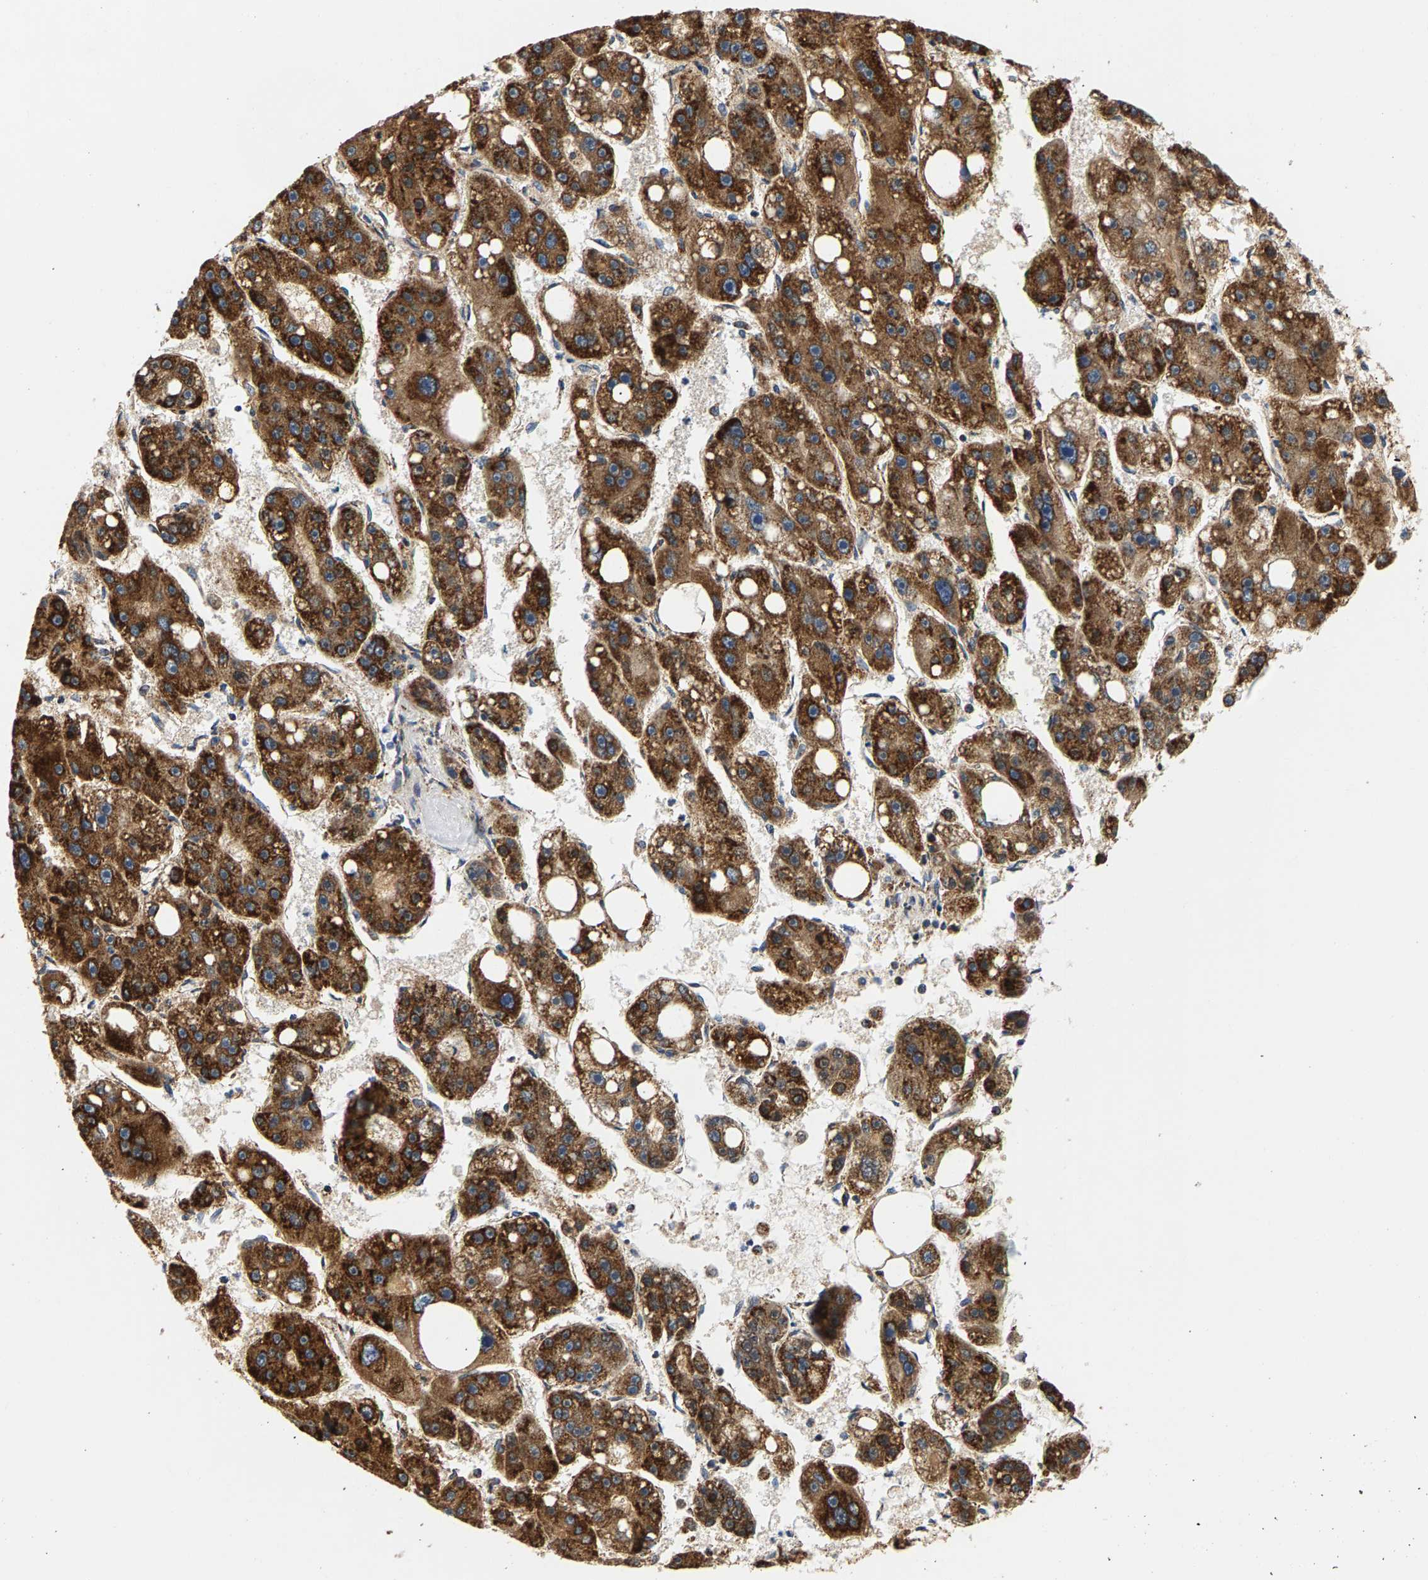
{"staining": {"intensity": "strong", "quantity": ">75%", "location": "cytoplasmic/membranous"}, "tissue": "liver cancer", "cell_type": "Tumor cells", "image_type": "cancer", "snomed": [{"axis": "morphology", "description": "Carcinoma, Hepatocellular, NOS"}, {"axis": "topography", "description": "Liver"}], "caption": "The immunohistochemical stain highlights strong cytoplasmic/membranous staining in tumor cells of hepatocellular carcinoma (liver) tissue.", "gene": "PDE1A", "patient": {"sex": "female", "age": 61}}